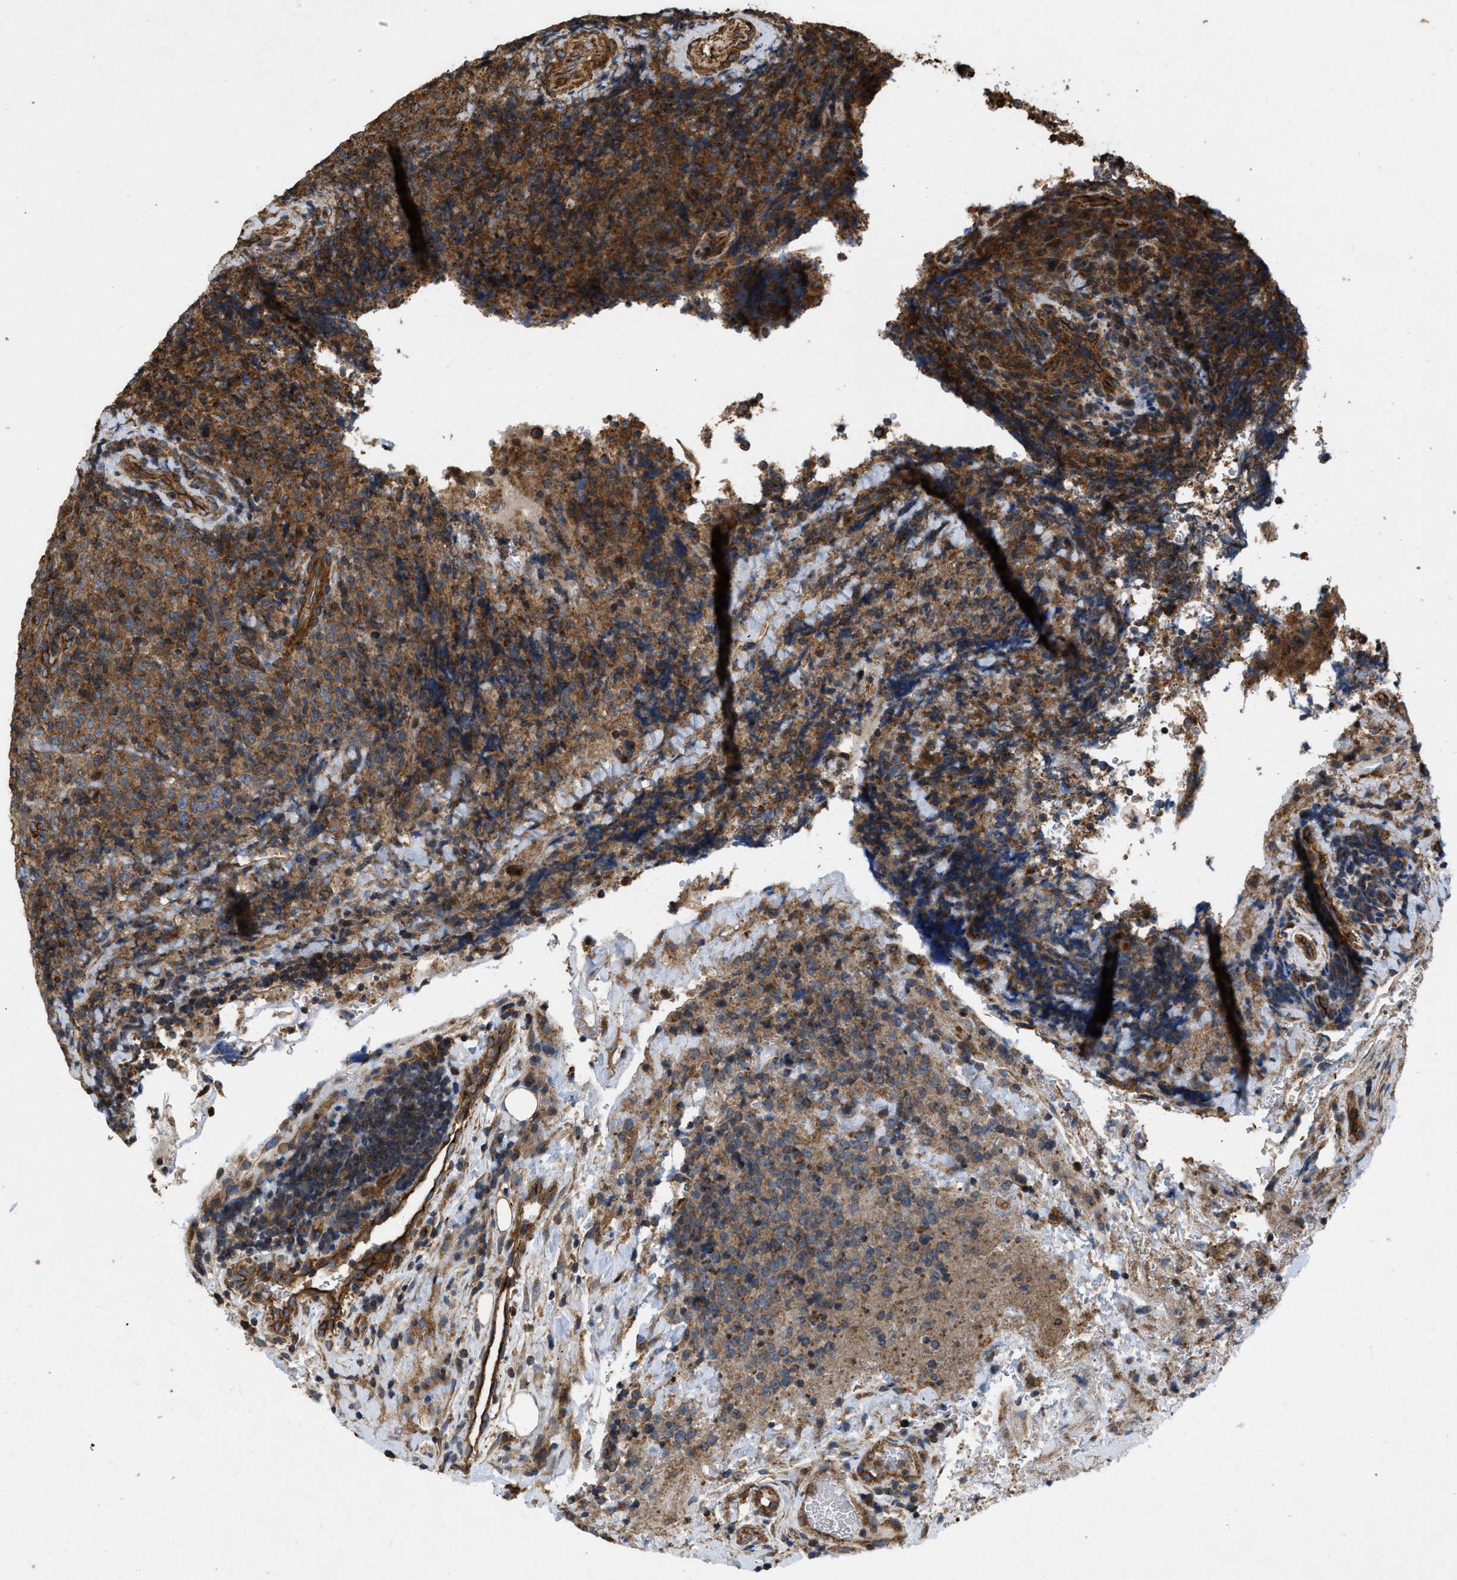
{"staining": {"intensity": "strong", "quantity": "25%-75%", "location": "cytoplasmic/membranous"}, "tissue": "lymphoma", "cell_type": "Tumor cells", "image_type": "cancer", "snomed": [{"axis": "morphology", "description": "Malignant lymphoma, non-Hodgkin's type, High grade"}, {"axis": "topography", "description": "Tonsil"}], "caption": "The image displays a brown stain indicating the presence of a protein in the cytoplasmic/membranous of tumor cells in lymphoma.", "gene": "GNB4", "patient": {"sex": "female", "age": 36}}